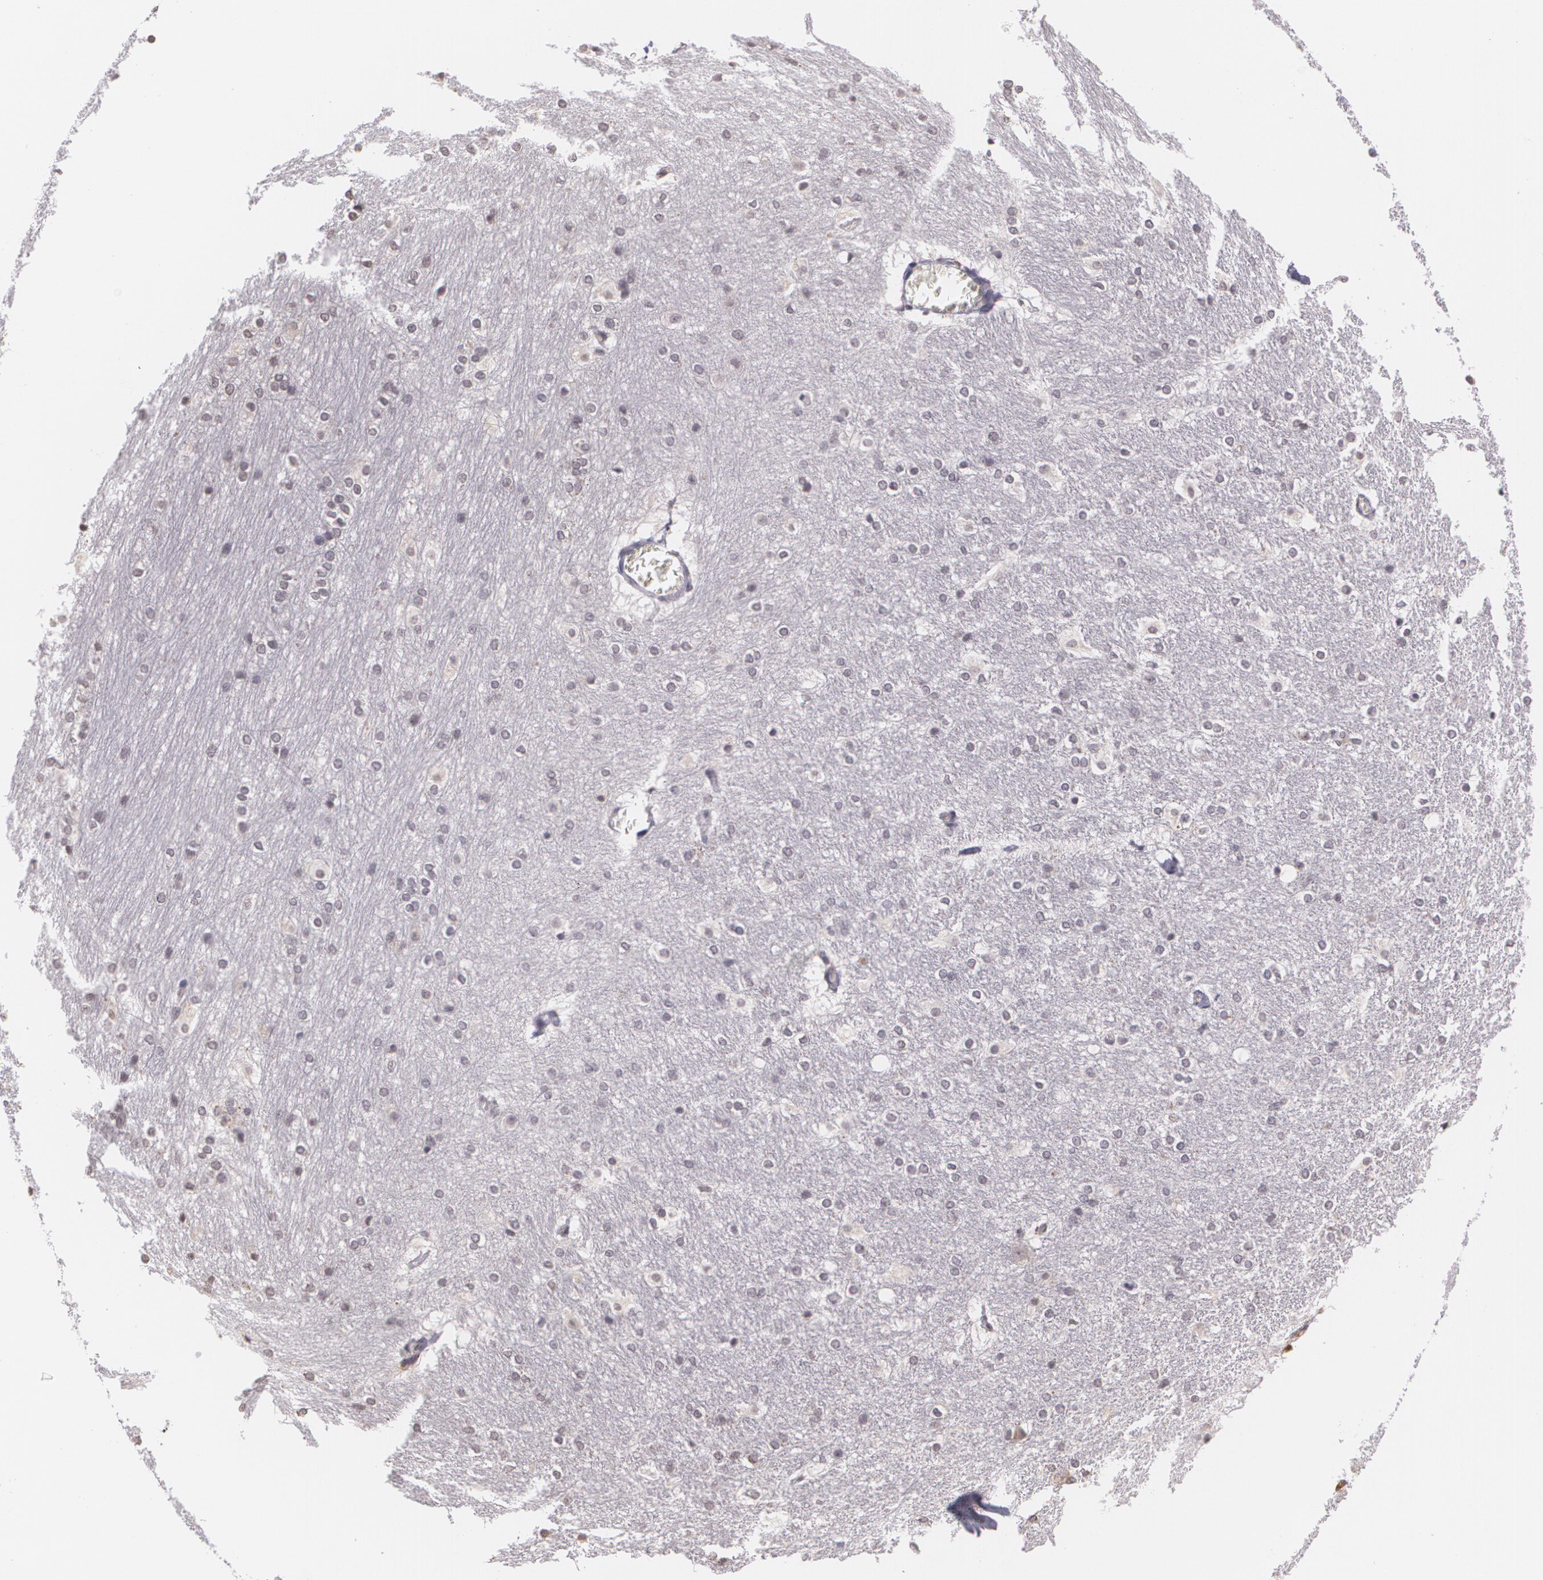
{"staining": {"intensity": "negative", "quantity": "none", "location": "none"}, "tissue": "hippocampus", "cell_type": "Glial cells", "image_type": "normal", "snomed": [{"axis": "morphology", "description": "Normal tissue, NOS"}, {"axis": "topography", "description": "Hippocampus"}], "caption": "Hippocampus was stained to show a protein in brown. There is no significant expression in glial cells. (DAB (3,3'-diaminobenzidine) immunohistochemistry with hematoxylin counter stain).", "gene": "MUC1", "patient": {"sex": "female", "age": 19}}